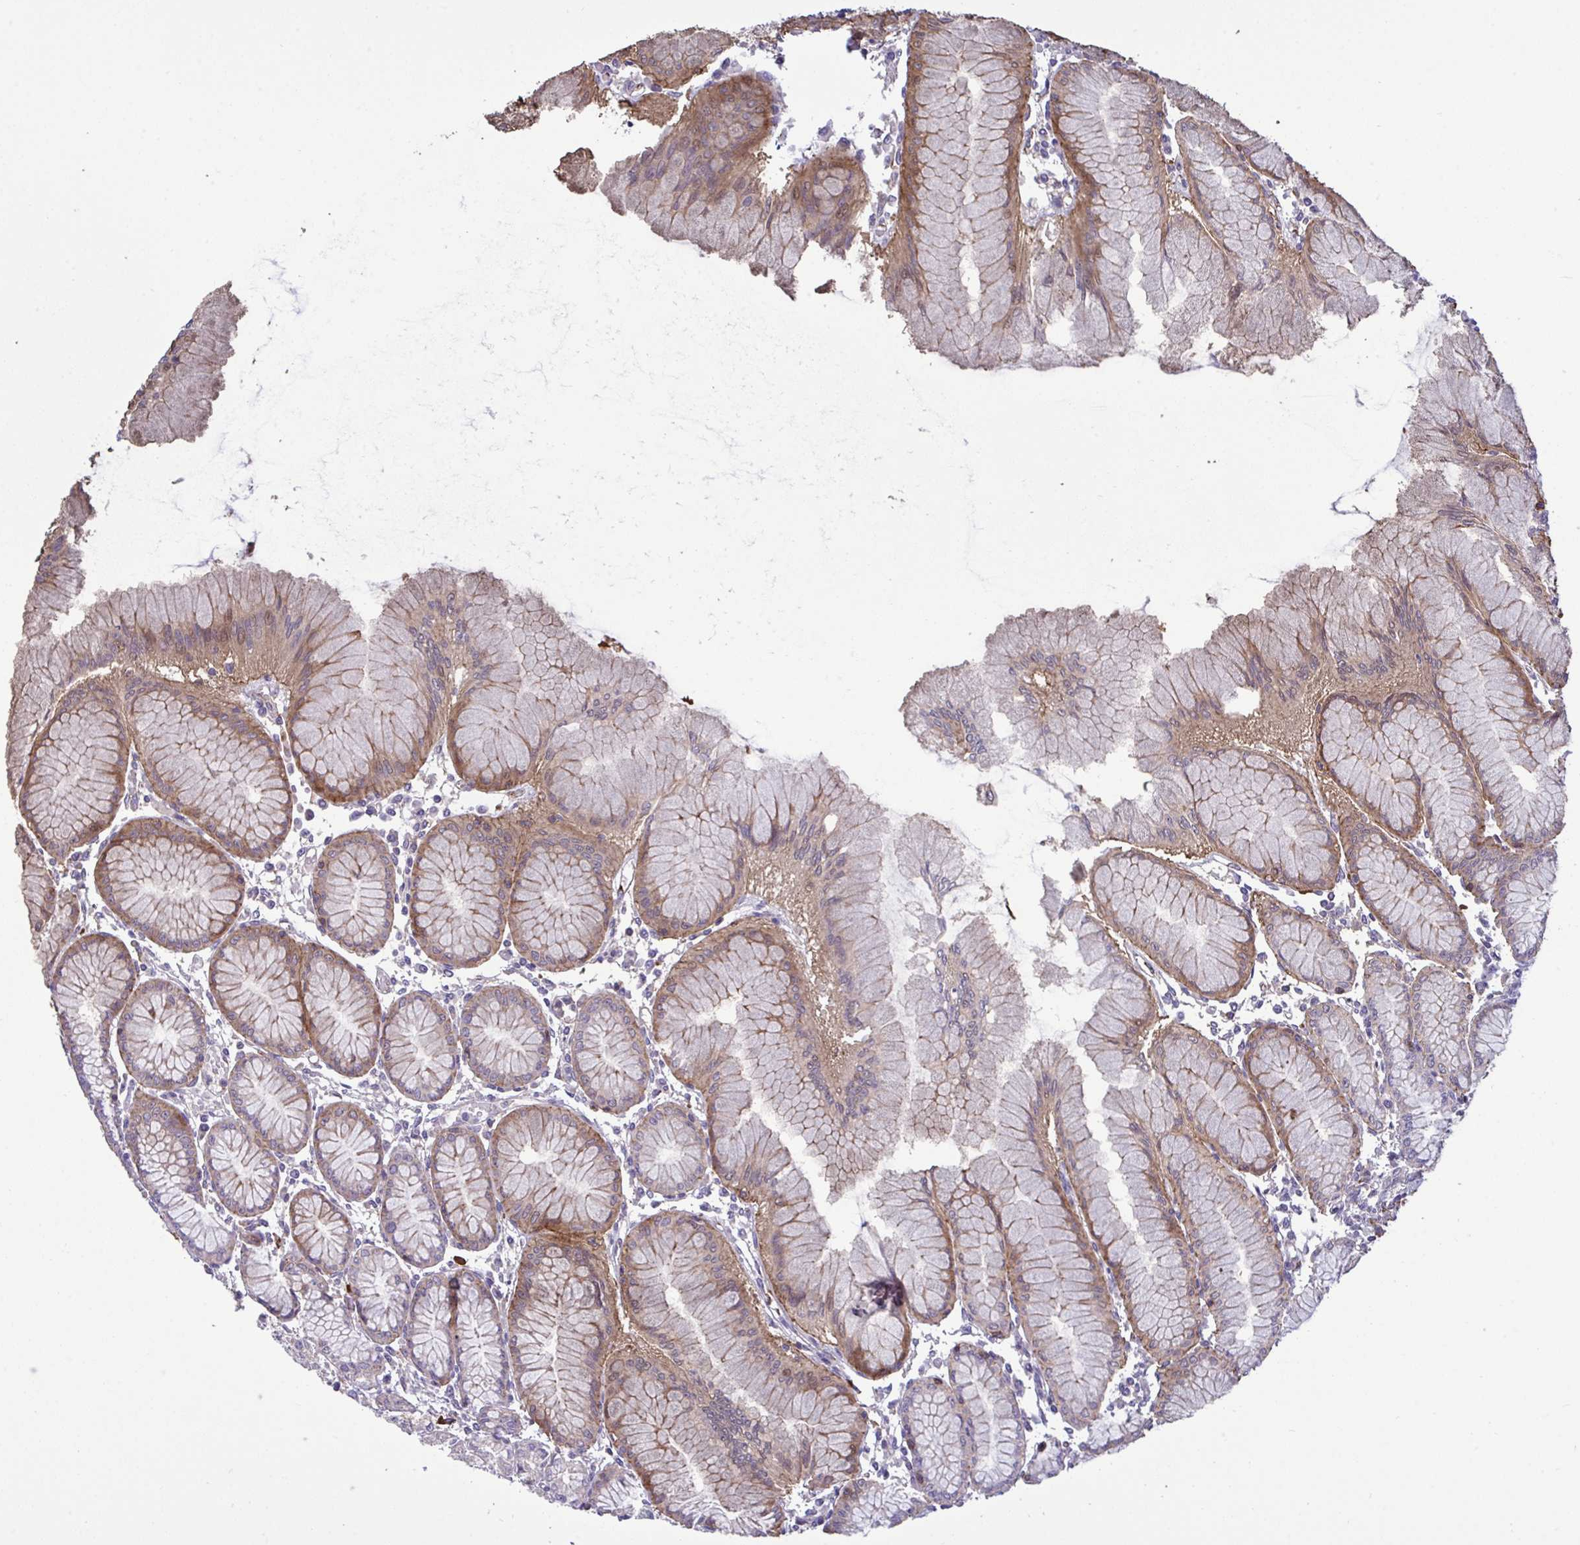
{"staining": {"intensity": "moderate", "quantity": "<25%", "location": "cytoplasmic/membranous"}, "tissue": "stomach", "cell_type": "Glandular cells", "image_type": "normal", "snomed": [{"axis": "morphology", "description": "Normal tissue, NOS"}, {"axis": "topography", "description": "Stomach"}], "caption": "Unremarkable stomach reveals moderate cytoplasmic/membranous staining in approximately <25% of glandular cells.", "gene": "CD101", "patient": {"sex": "female", "age": 57}}